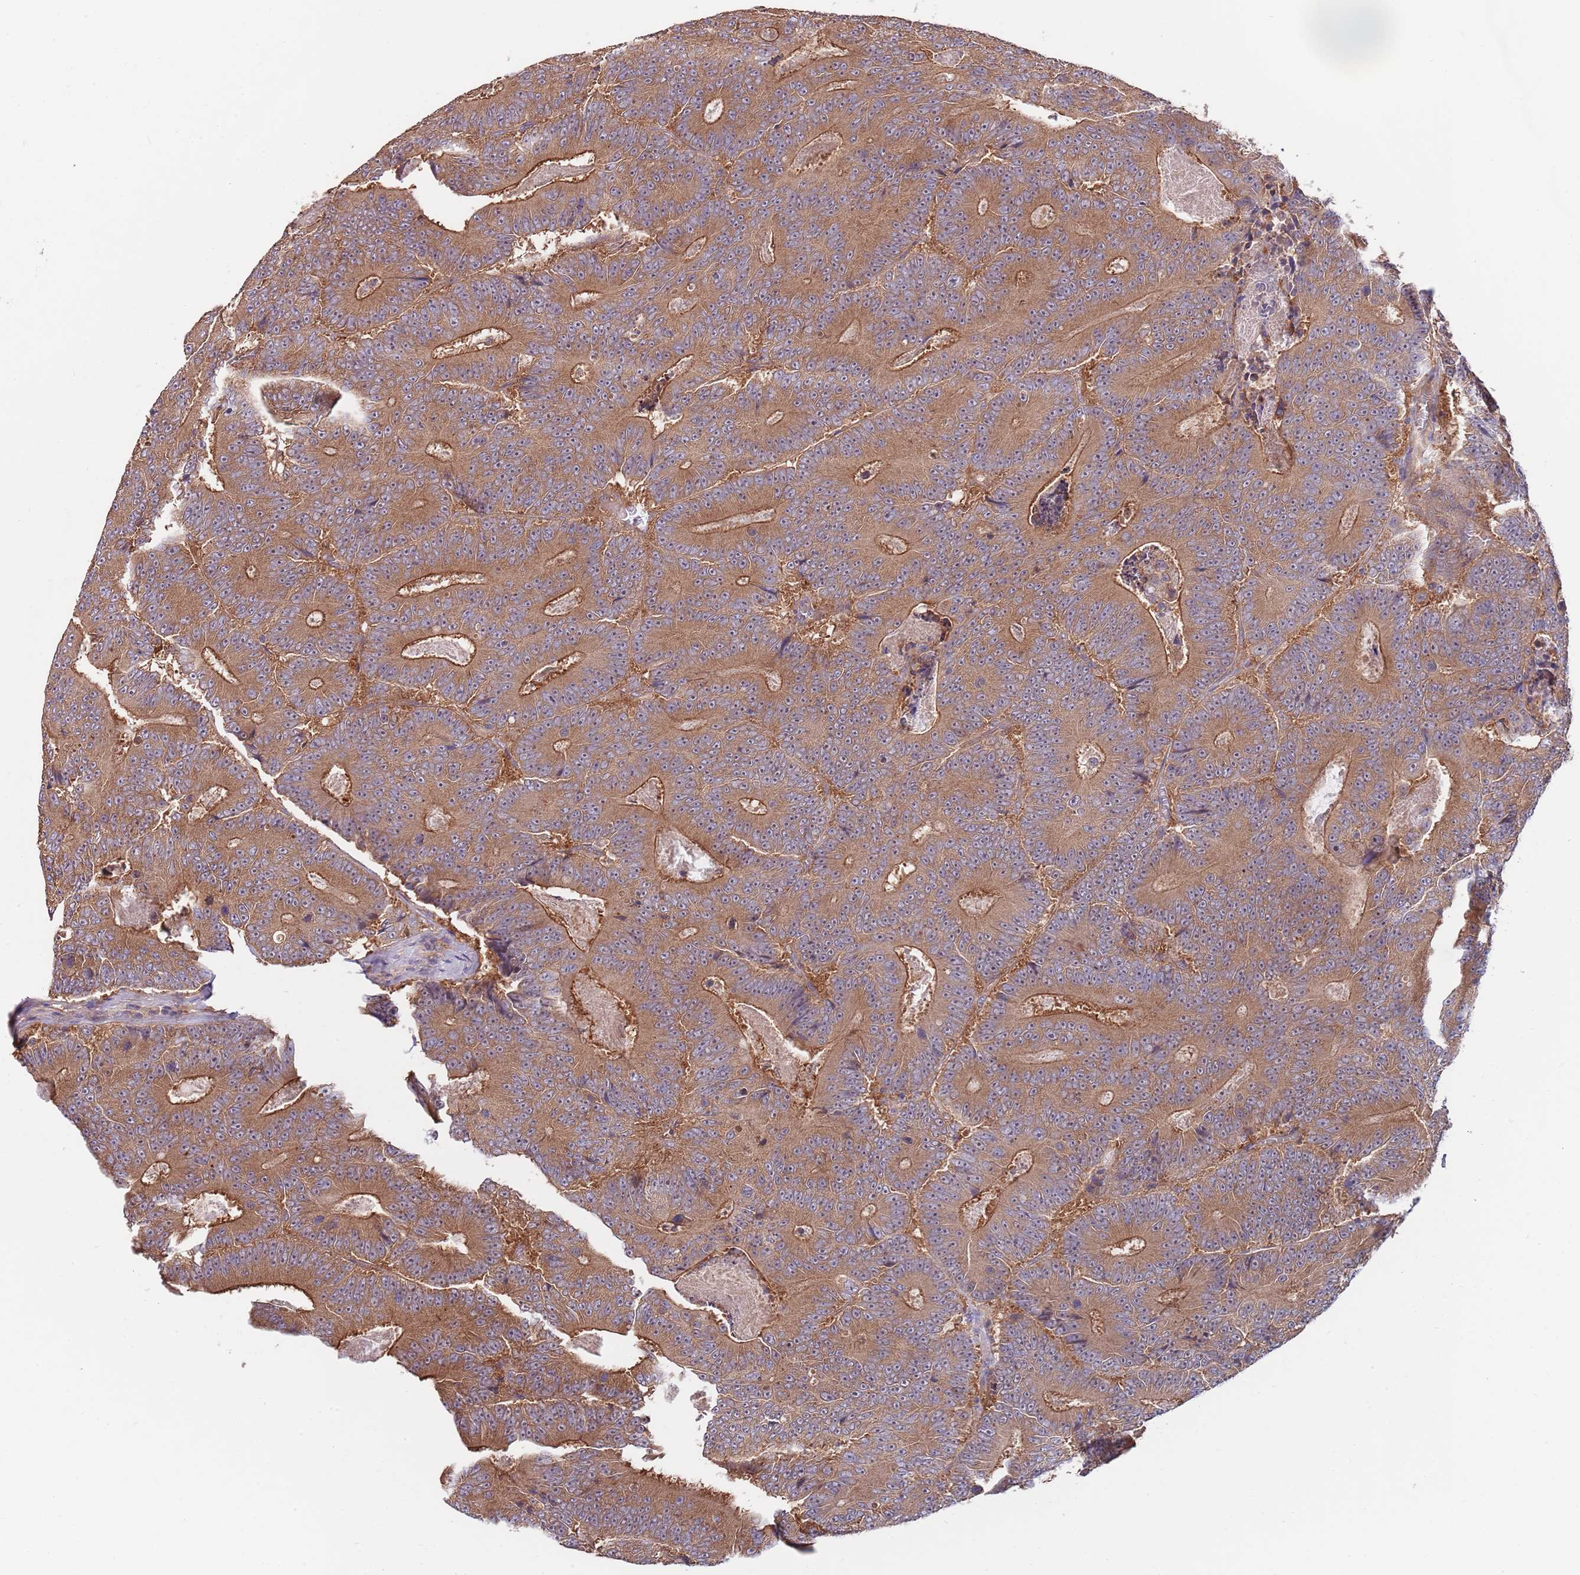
{"staining": {"intensity": "moderate", "quantity": ">75%", "location": "cytoplasmic/membranous"}, "tissue": "colorectal cancer", "cell_type": "Tumor cells", "image_type": "cancer", "snomed": [{"axis": "morphology", "description": "Adenocarcinoma, NOS"}, {"axis": "topography", "description": "Colon"}], "caption": "Immunohistochemistry (DAB (3,3'-diaminobenzidine)) staining of human colorectal adenocarcinoma demonstrates moderate cytoplasmic/membranous protein expression in approximately >75% of tumor cells.", "gene": "EIF3F", "patient": {"sex": "male", "age": 83}}